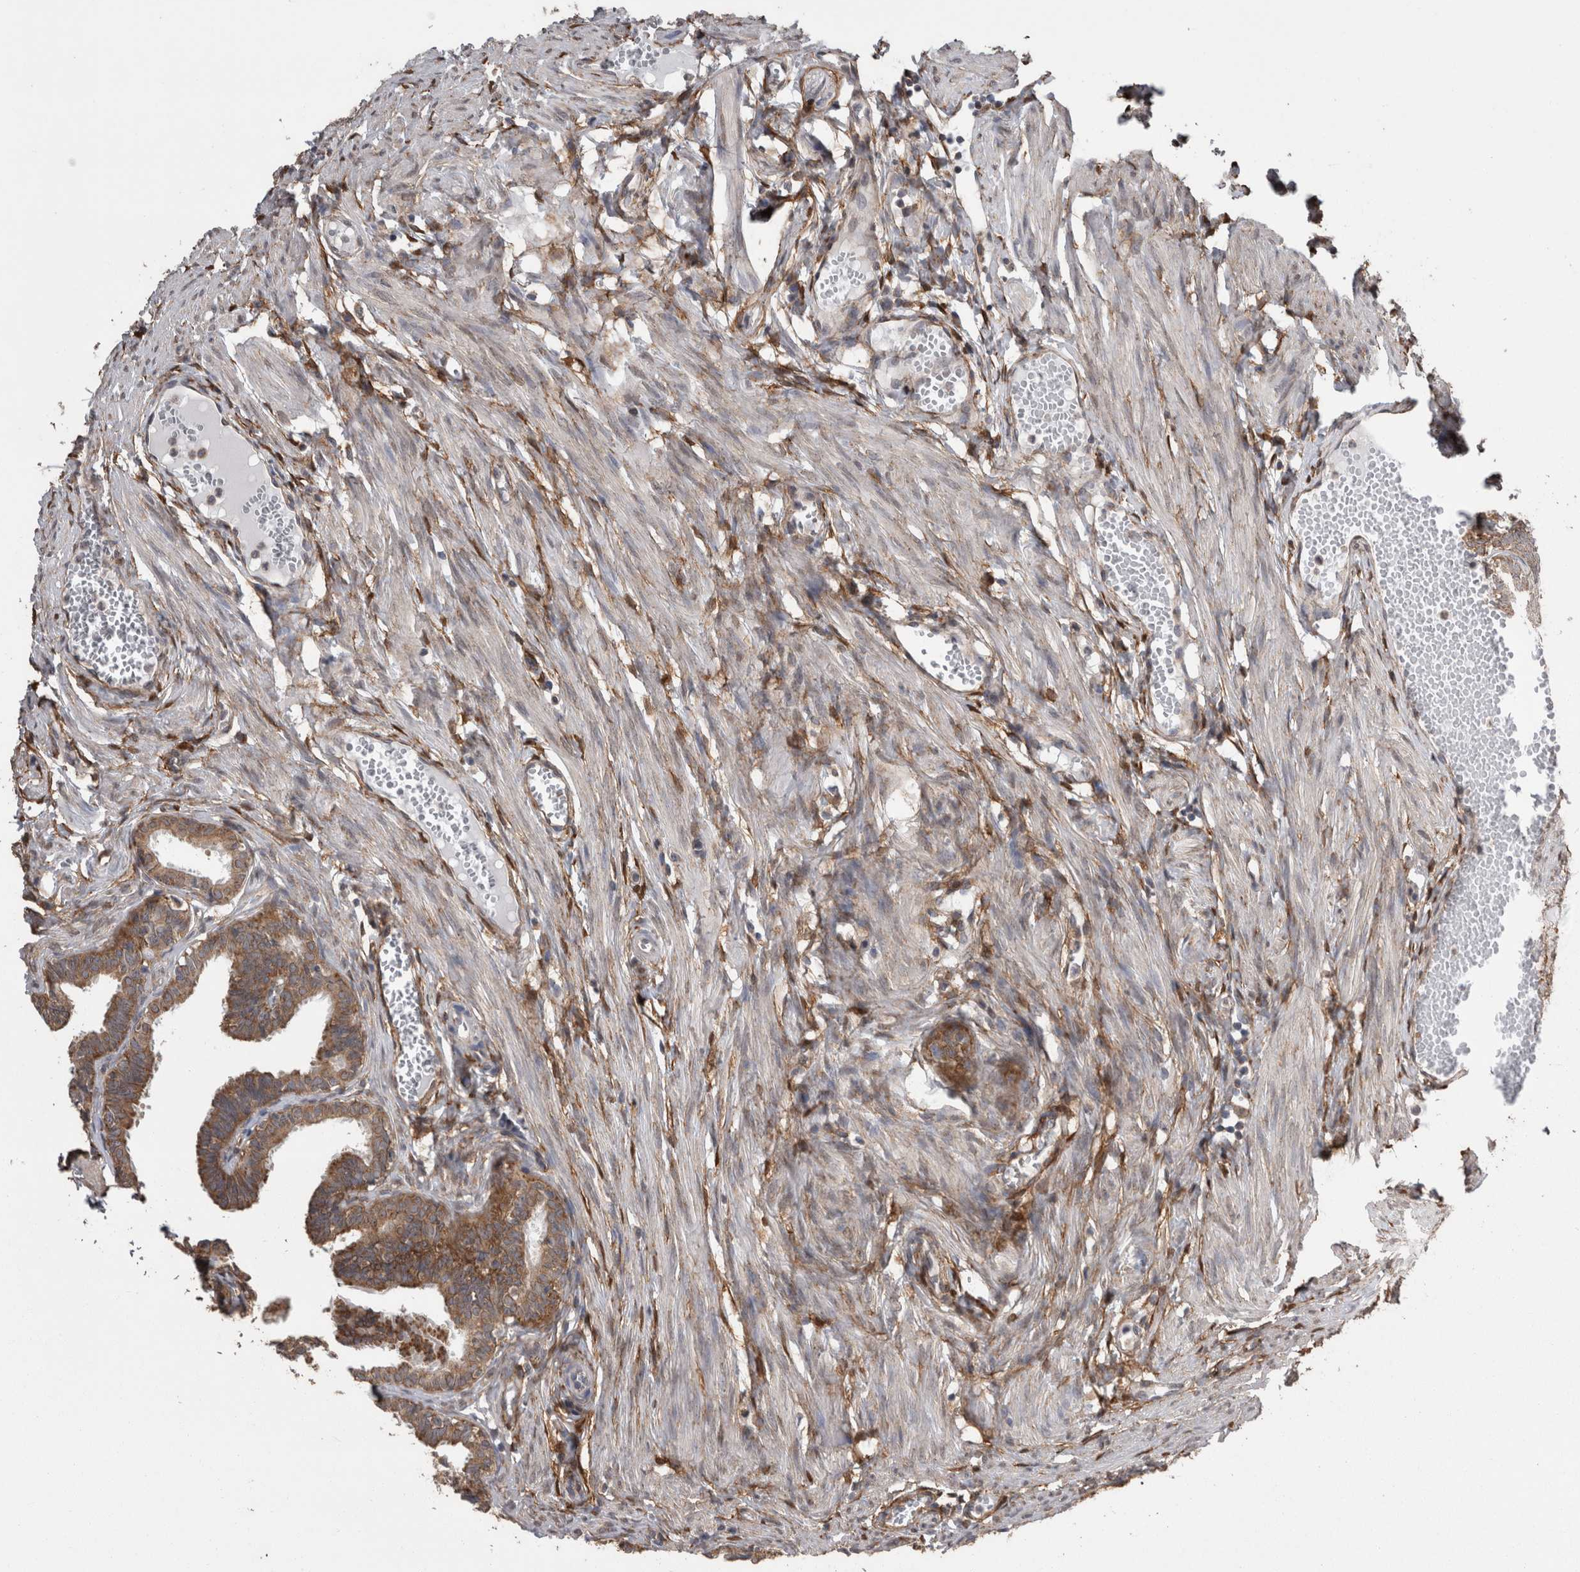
{"staining": {"intensity": "moderate", "quantity": ">75%", "location": "cytoplasmic/membranous"}, "tissue": "fallopian tube", "cell_type": "Glandular cells", "image_type": "normal", "snomed": [{"axis": "morphology", "description": "Normal tissue, NOS"}, {"axis": "topography", "description": "Fallopian tube"}, {"axis": "topography", "description": "Ovary"}], "caption": "DAB (3,3'-diaminobenzidine) immunohistochemical staining of benign human fallopian tube reveals moderate cytoplasmic/membranous protein positivity in approximately >75% of glandular cells. The staining was performed using DAB (3,3'-diaminobenzidine), with brown indicating positive protein expression. Nuclei are stained blue with hematoxylin.", "gene": "DDX6", "patient": {"sex": "female", "age": 23}}